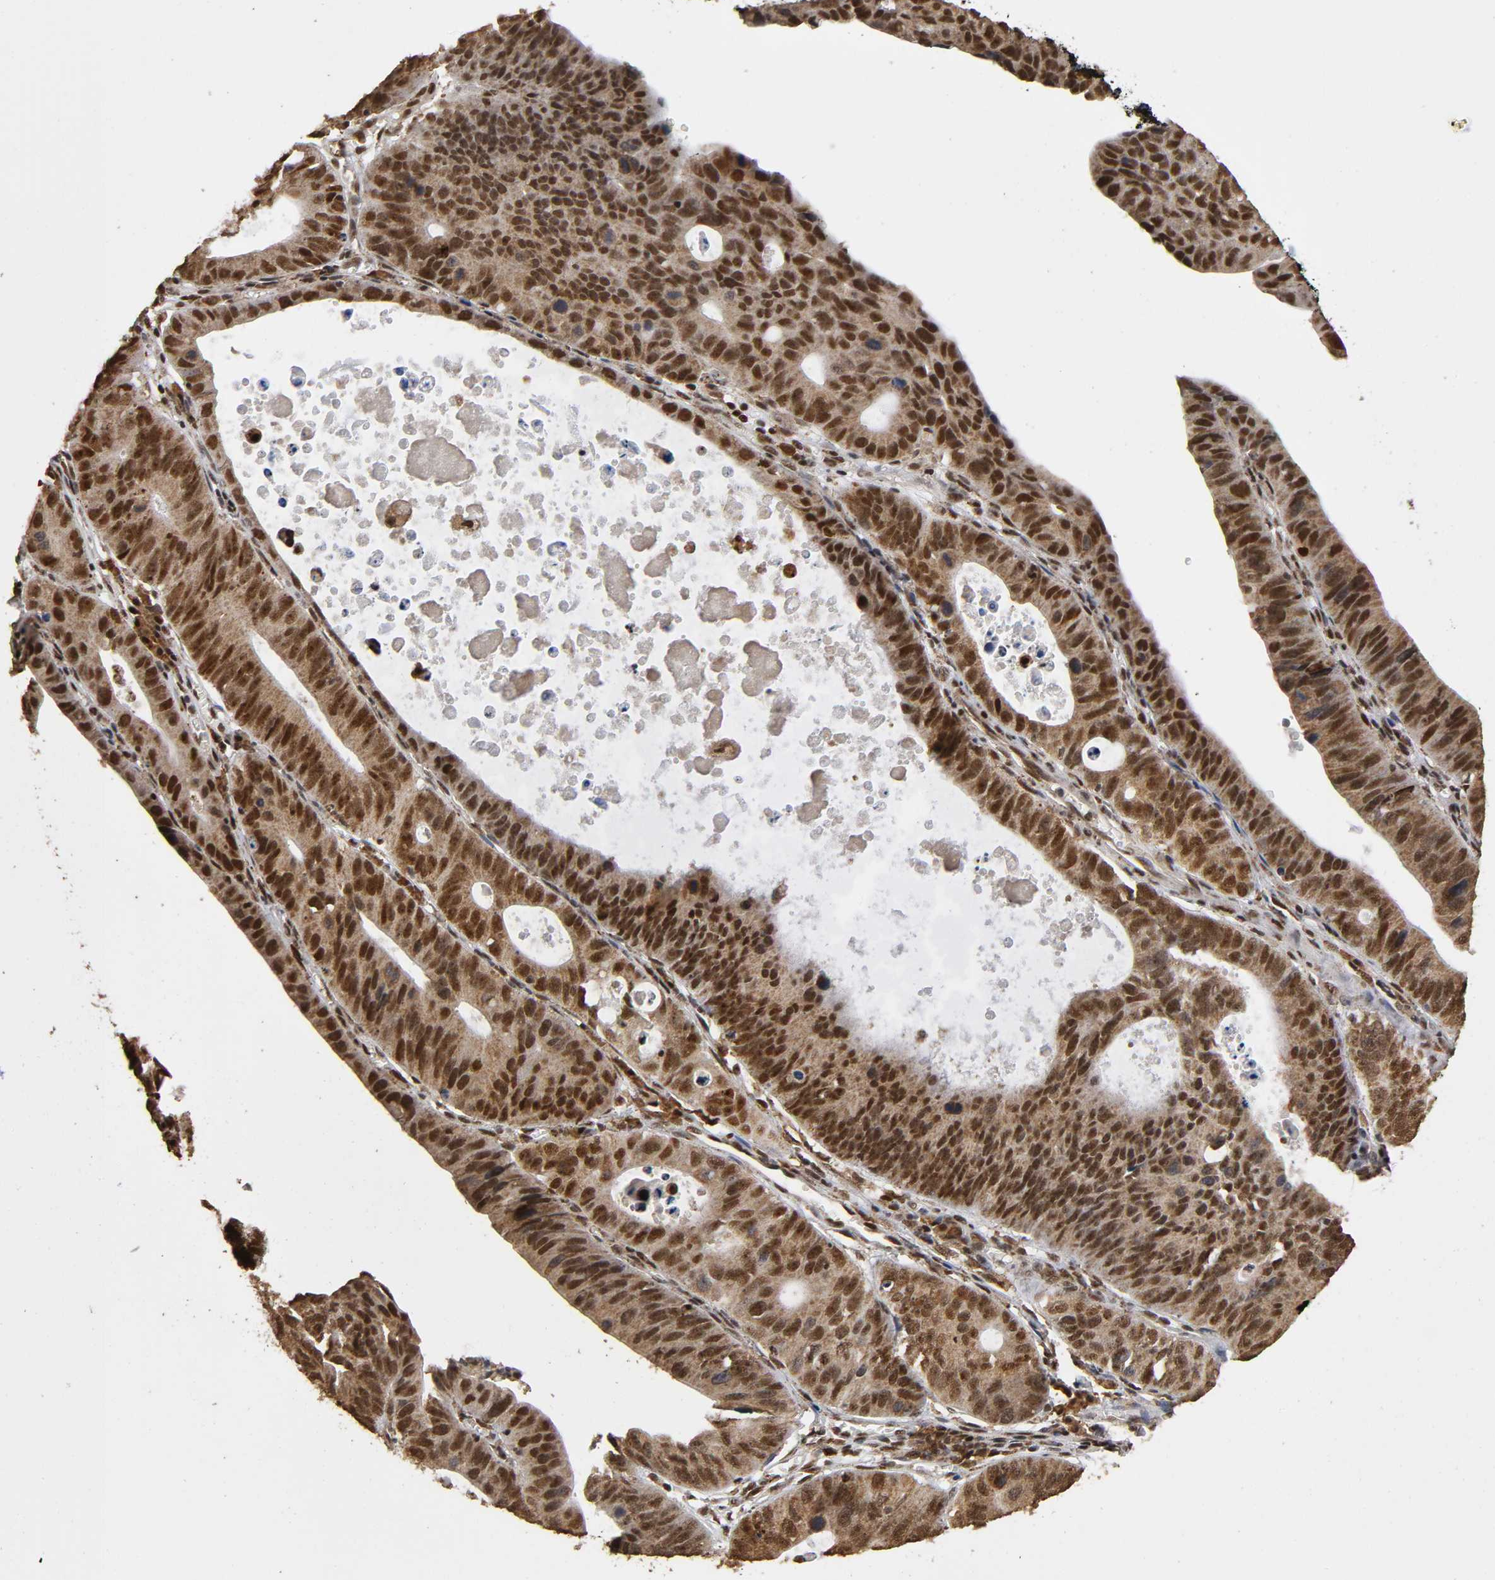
{"staining": {"intensity": "strong", "quantity": ">75%", "location": "cytoplasmic/membranous,nuclear"}, "tissue": "stomach cancer", "cell_type": "Tumor cells", "image_type": "cancer", "snomed": [{"axis": "morphology", "description": "Adenocarcinoma, NOS"}, {"axis": "topography", "description": "Stomach"}], "caption": "Protein analysis of adenocarcinoma (stomach) tissue shows strong cytoplasmic/membranous and nuclear expression in about >75% of tumor cells.", "gene": "RNF122", "patient": {"sex": "male", "age": 59}}